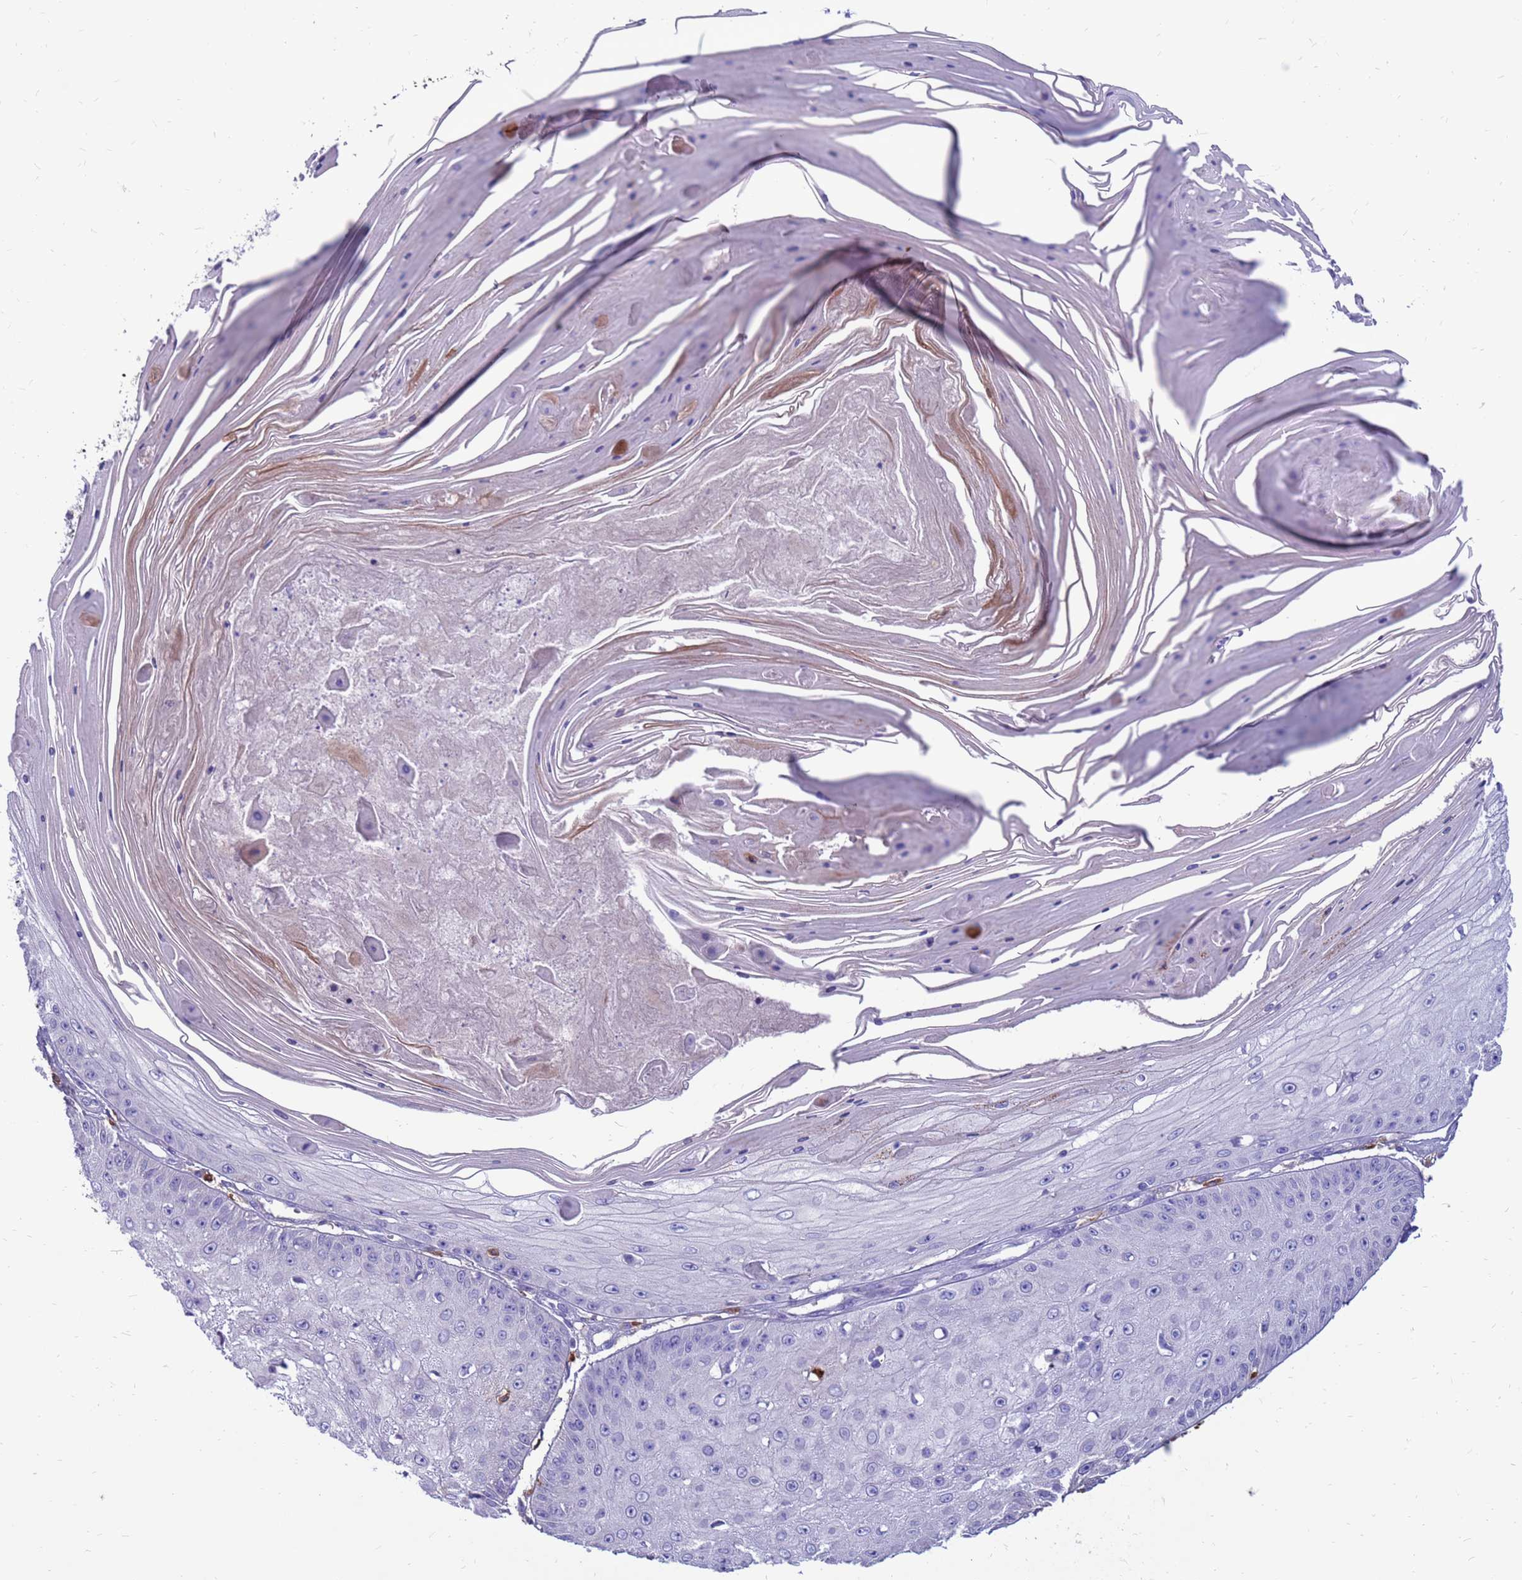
{"staining": {"intensity": "negative", "quantity": "none", "location": "none"}, "tissue": "skin cancer", "cell_type": "Tumor cells", "image_type": "cancer", "snomed": [{"axis": "morphology", "description": "Squamous cell carcinoma, NOS"}, {"axis": "topography", "description": "Skin"}], "caption": "Immunohistochemistry photomicrograph of human skin squamous cell carcinoma stained for a protein (brown), which shows no positivity in tumor cells. The staining was performed using DAB to visualize the protein expression in brown, while the nuclei were stained in blue with hematoxylin (Magnification: 20x).", "gene": "PDE10A", "patient": {"sex": "male", "age": 70}}